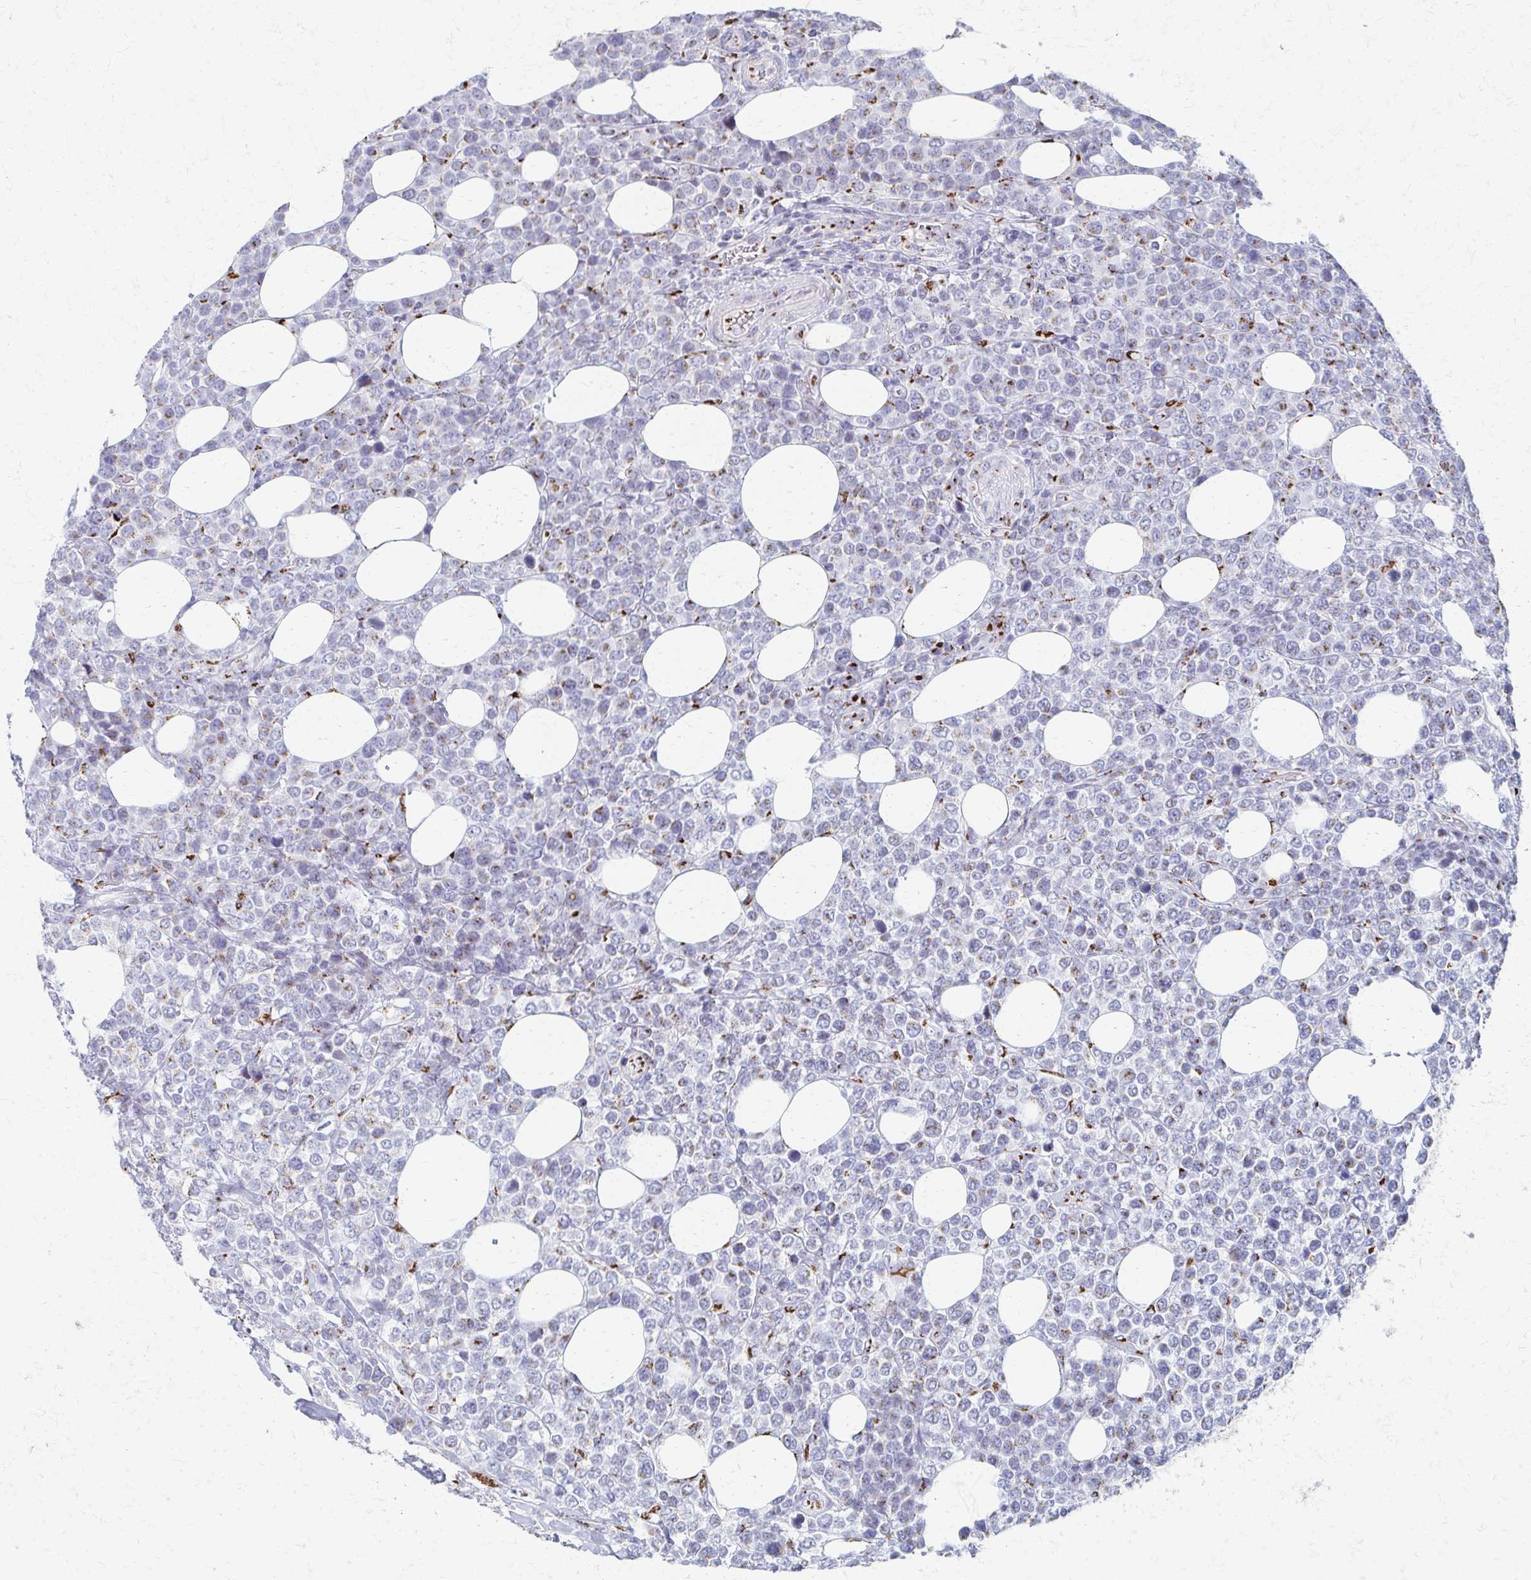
{"staining": {"intensity": "negative", "quantity": "none", "location": "none"}, "tissue": "lymphoma", "cell_type": "Tumor cells", "image_type": "cancer", "snomed": [{"axis": "morphology", "description": "Malignant lymphoma, non-Hodgkin's type, High grade"}, {"axis": "topography", "description": "Soft tissue"}], "caption": "Tumor cells show no significant protein positivity in lymphoma.", "gene": "TM9SF1", "patient": {"sex": "female", "age": 56}}